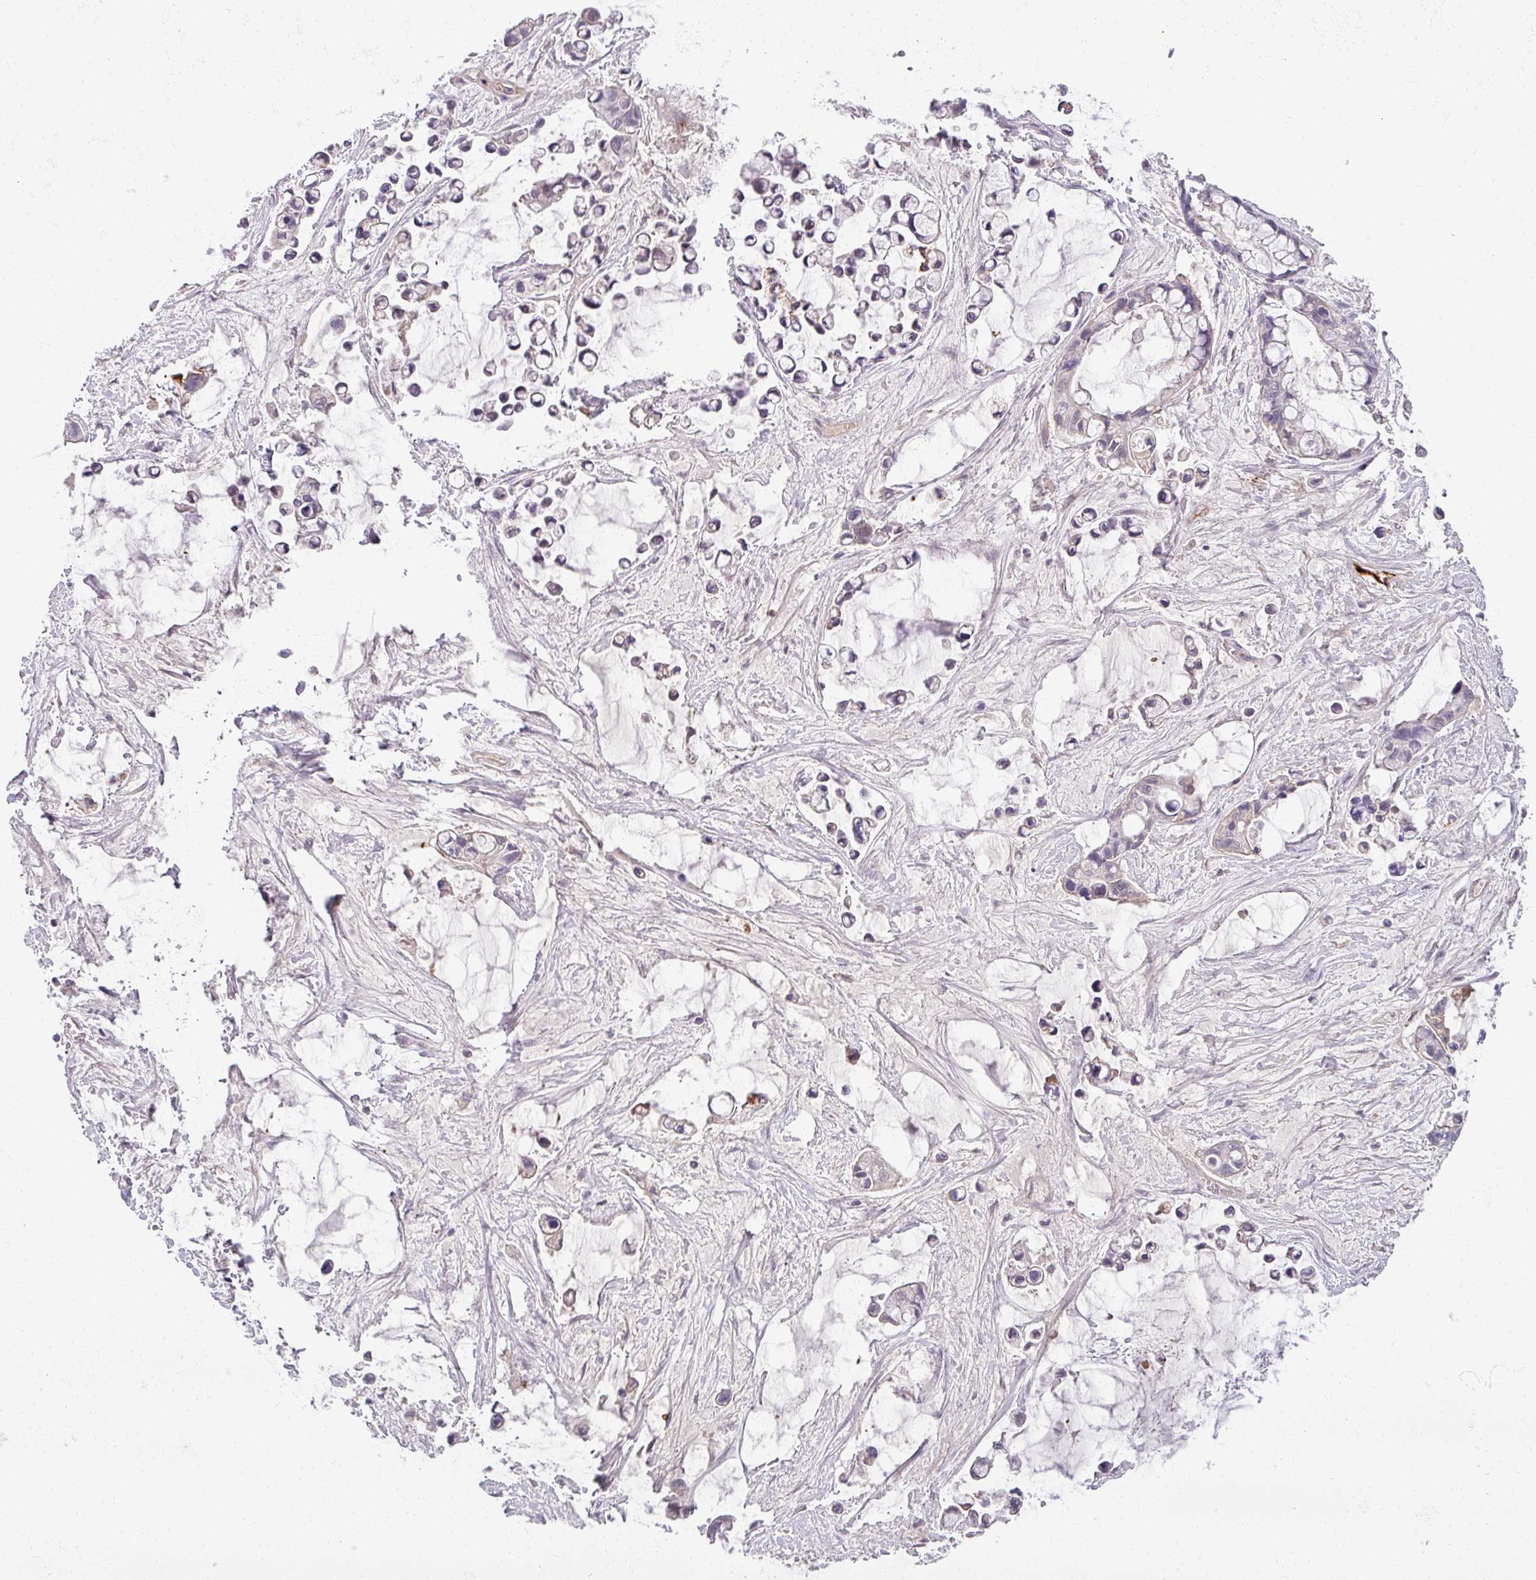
{"staining": {"intensity": "weak", "quantity": "<25%", "location": "cytoplasmic/membranous"}, "tissue": "ovarian cancer", "cell_type": "Tumor cells", "image_type": "cancer", "snomed": [{"axis": "morphology", "description": "Cystadenocarcinoma, mucinous, NOS"}, {"axis": "topography", "description": "Ovary"}], "caption": "Protein analysis of mucinous cystadenocarcinoma (ovarian) reveals no significant staining in tumor cells.", "gene": "FGF17", "patient": {"sex": "female", "age": 63}}